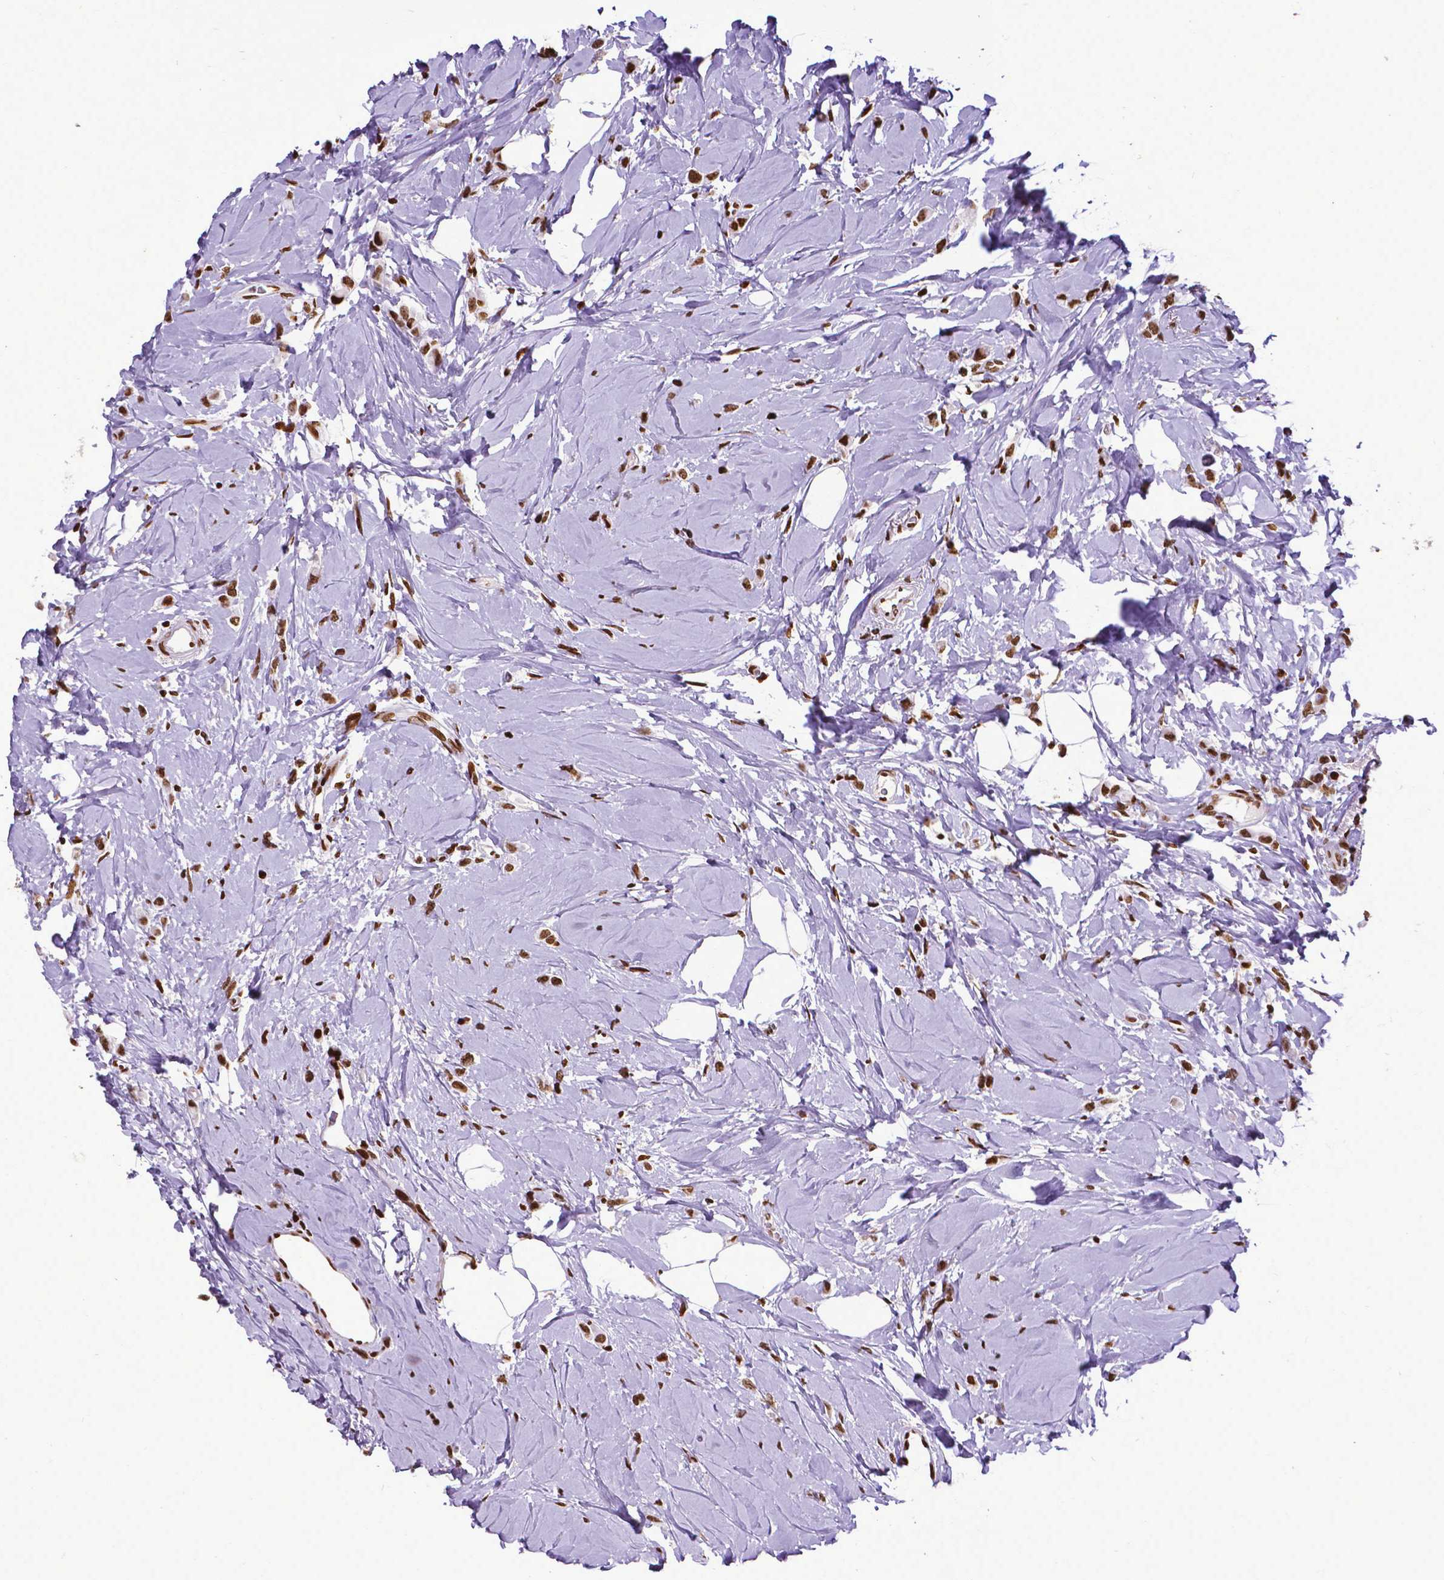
{"staining": {"intensity": "strong", "quantity": ">75%", "location": "nuclear"}, "tissue": "breast cancer", "cell_type": "Tumor cells", "image_type": "cancer", "snomed": [{"axis": "morphology", "description": "Lobular carcinoma"}, {"axis": "topography", "description": "Breast"}], "caption": "The immunohistochemical stain labels strong nuclear expression in tumor cells of breast lobular carcinoma tissue.", "gene": "CTCF", "patient": {"sex": "female", "age": 66}}